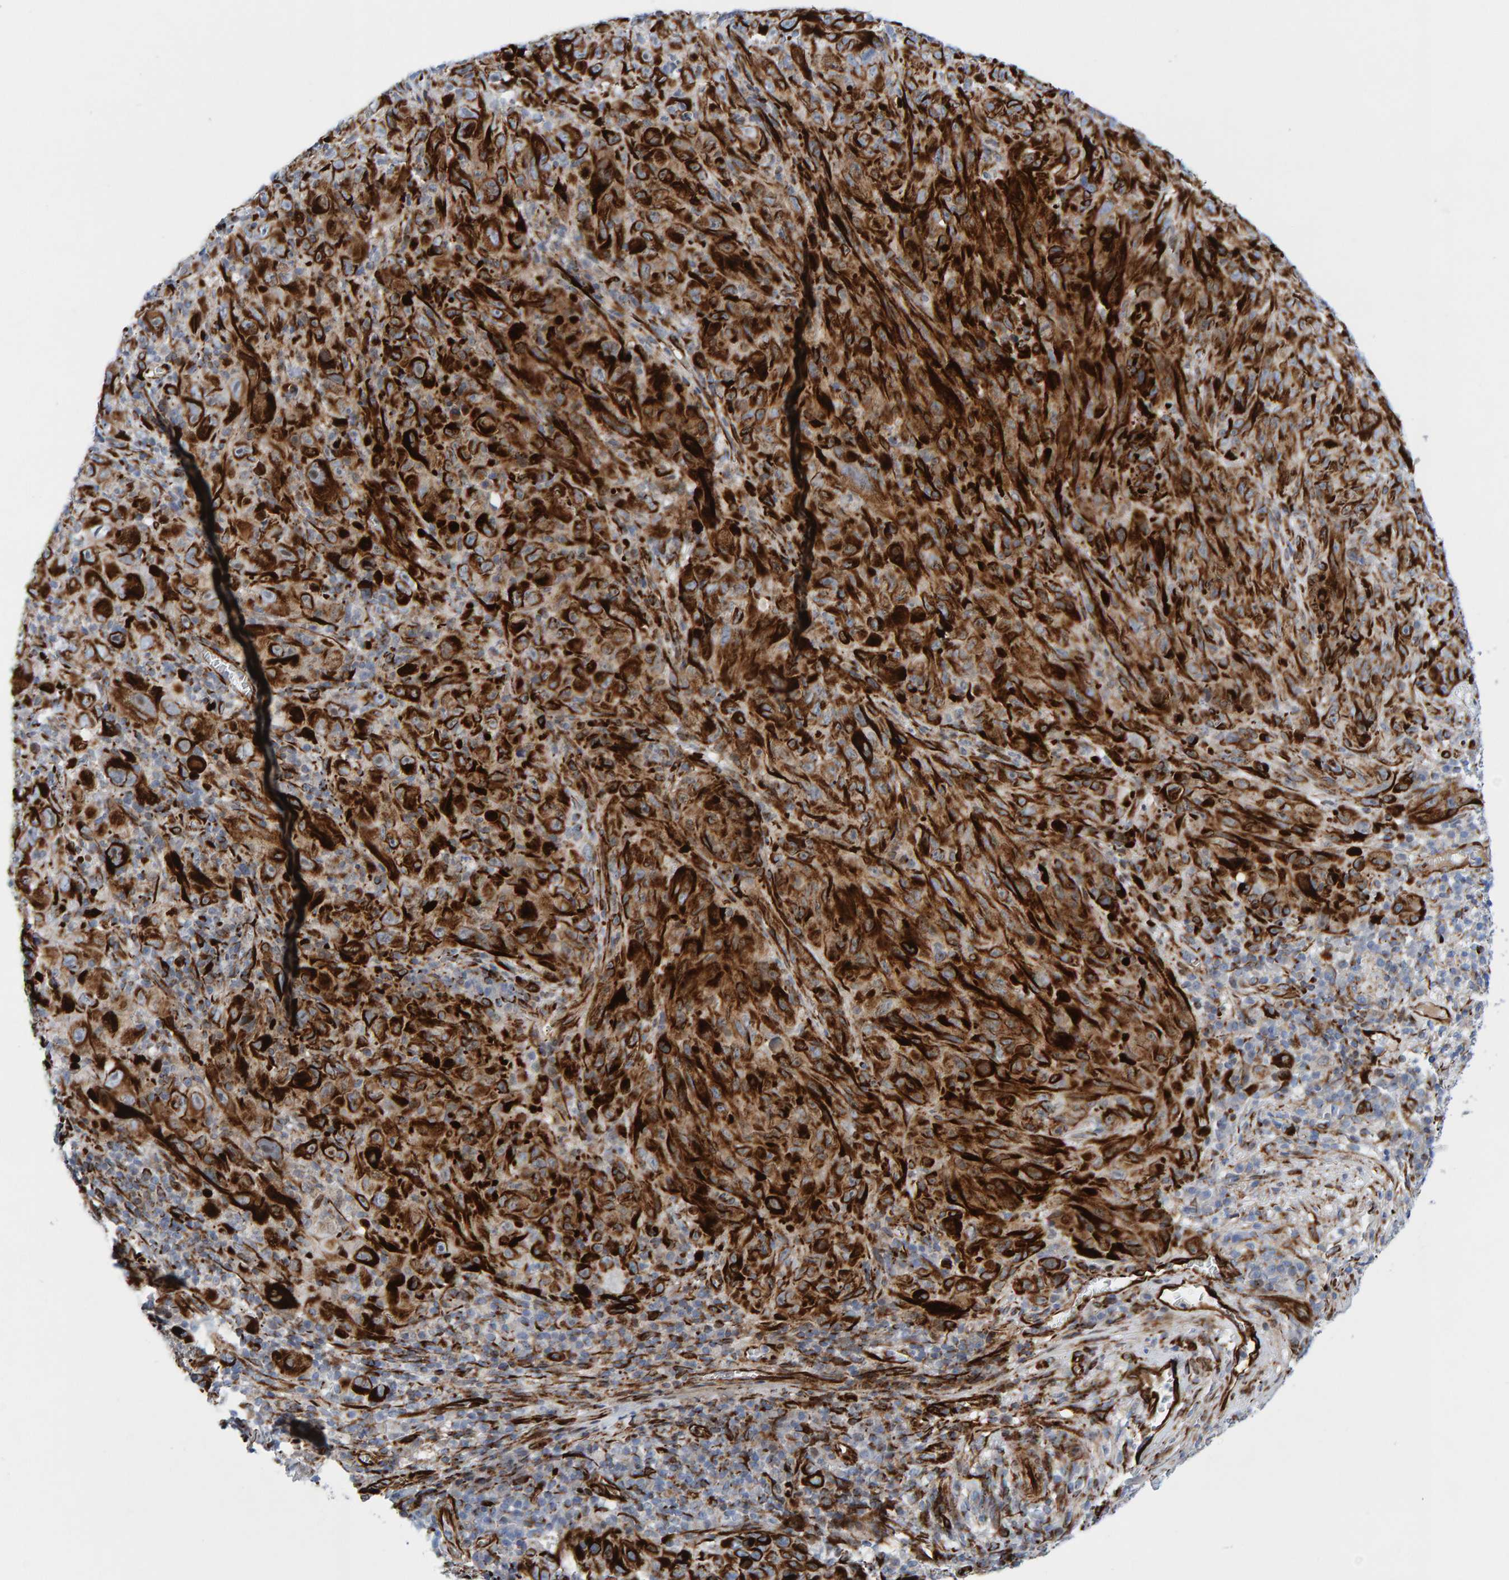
{"staining": {"intensity": "moderate", "quantity": ">75%", "location": "cytoplasmic/membranous"}, "tissue": "melanoma", "cell_type": "Tumor cells", "image_type": "cancer", "snomed": [{"axis": "morphology", "description": "Malignant melanoma, NOS"}, {"axis": "topography", "description": "Skin of head"}], "caption": "IHC (DAB) staining of malignant melanoma shows moderate cytoplasmic/membranous protein expression in approximately >75% of tumor cells.", "gene": "POLG2", "patient": {"sex": "male", "age": 96}}